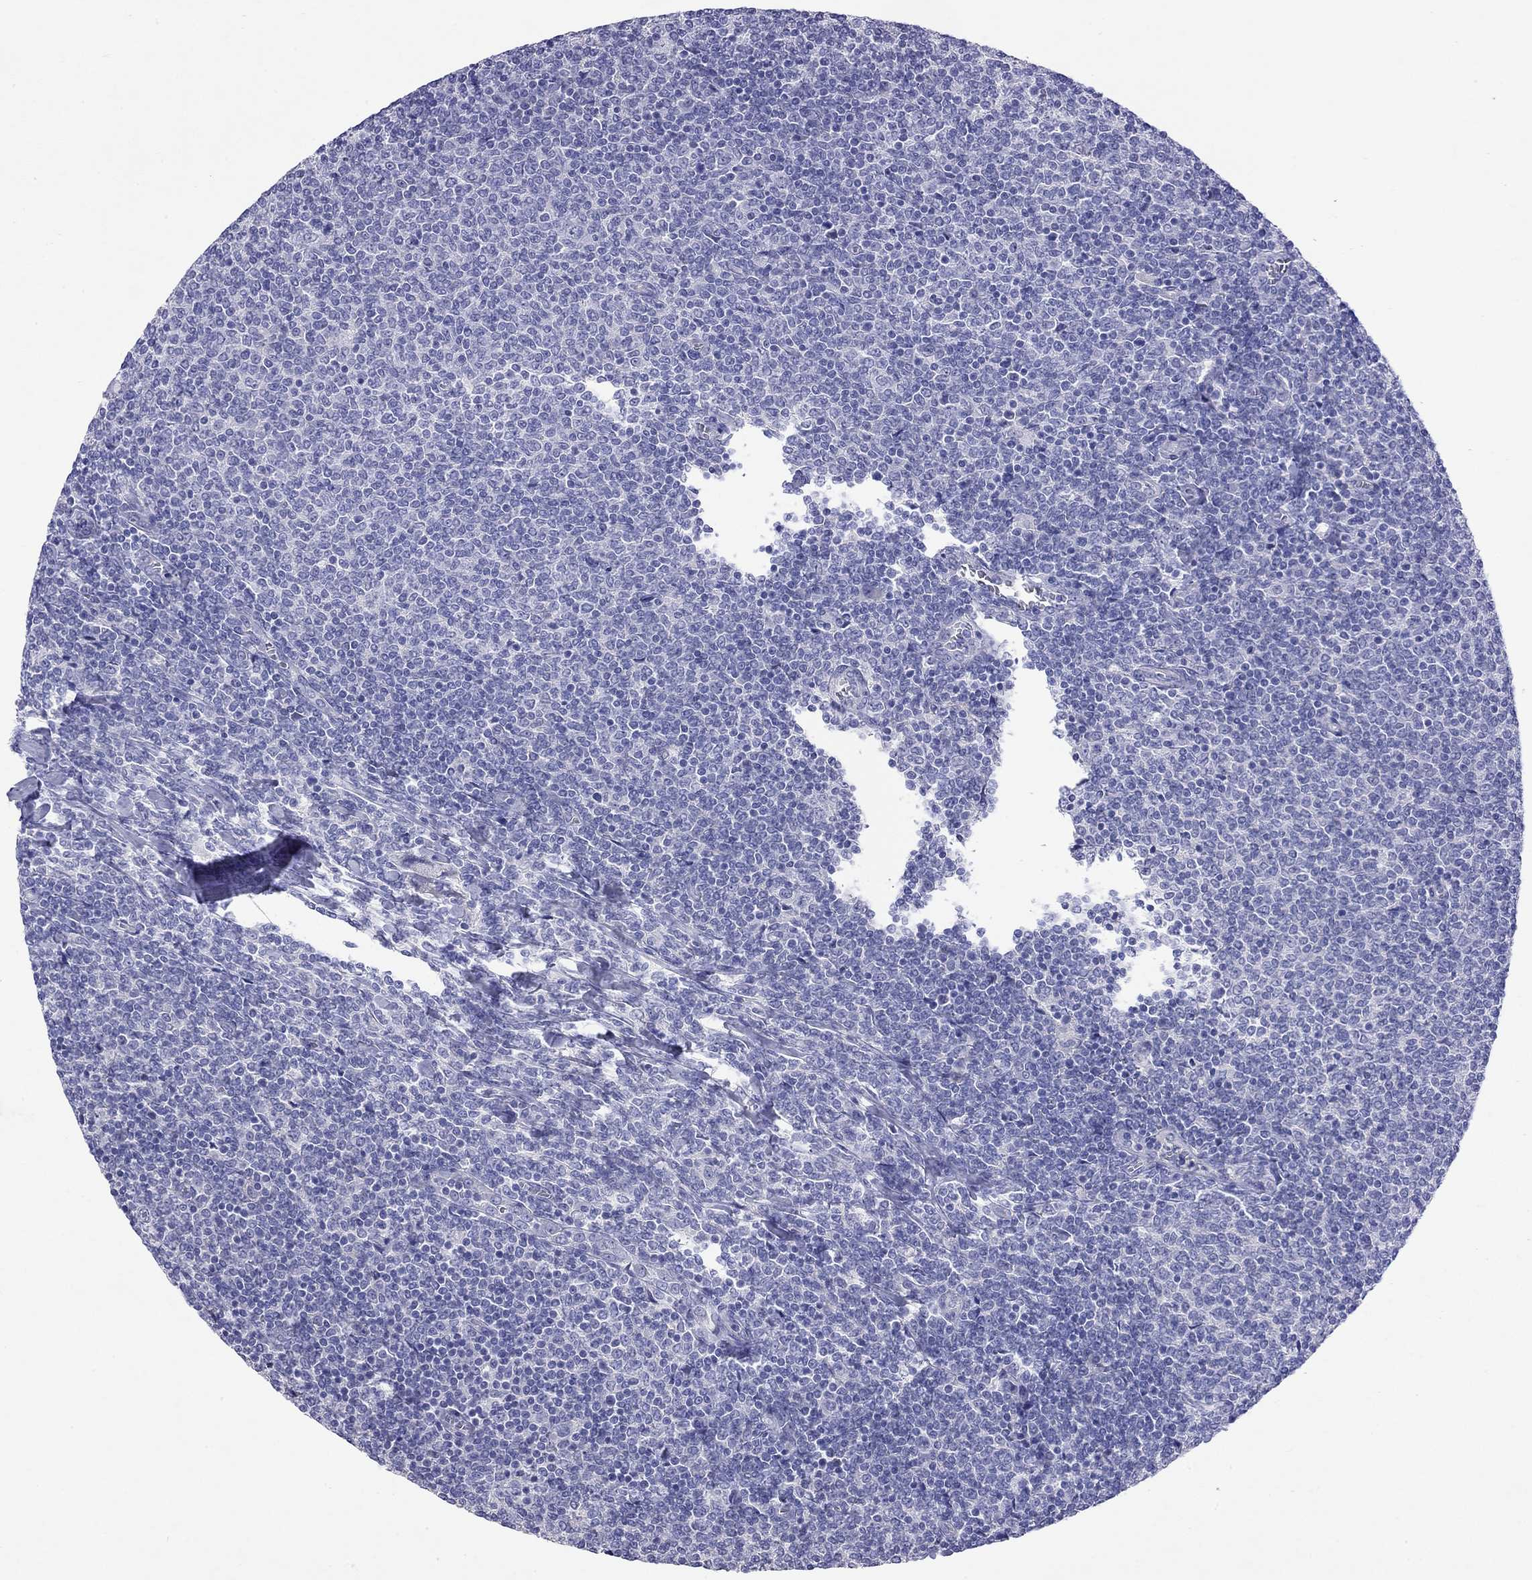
{"staining": {"intensity": "negative", "quantity": "none", "location": "none"}, "tissue": "lymphoma", "cell_type": "Tumor cells", "image_type": "cancer", "snomed": [{"axis": "morphology", "description": "Malignant lymphoma, non-Hodgkin's type, Low grade"}, {"axis": "topography", "description": "Lymph node"}], "caption": "Lymphoma stained for a protein using immunohistochemistry reveals no staining tumor cells.", "gene": "GNAT3", "patient": {"sex": "male", "age": 52}}